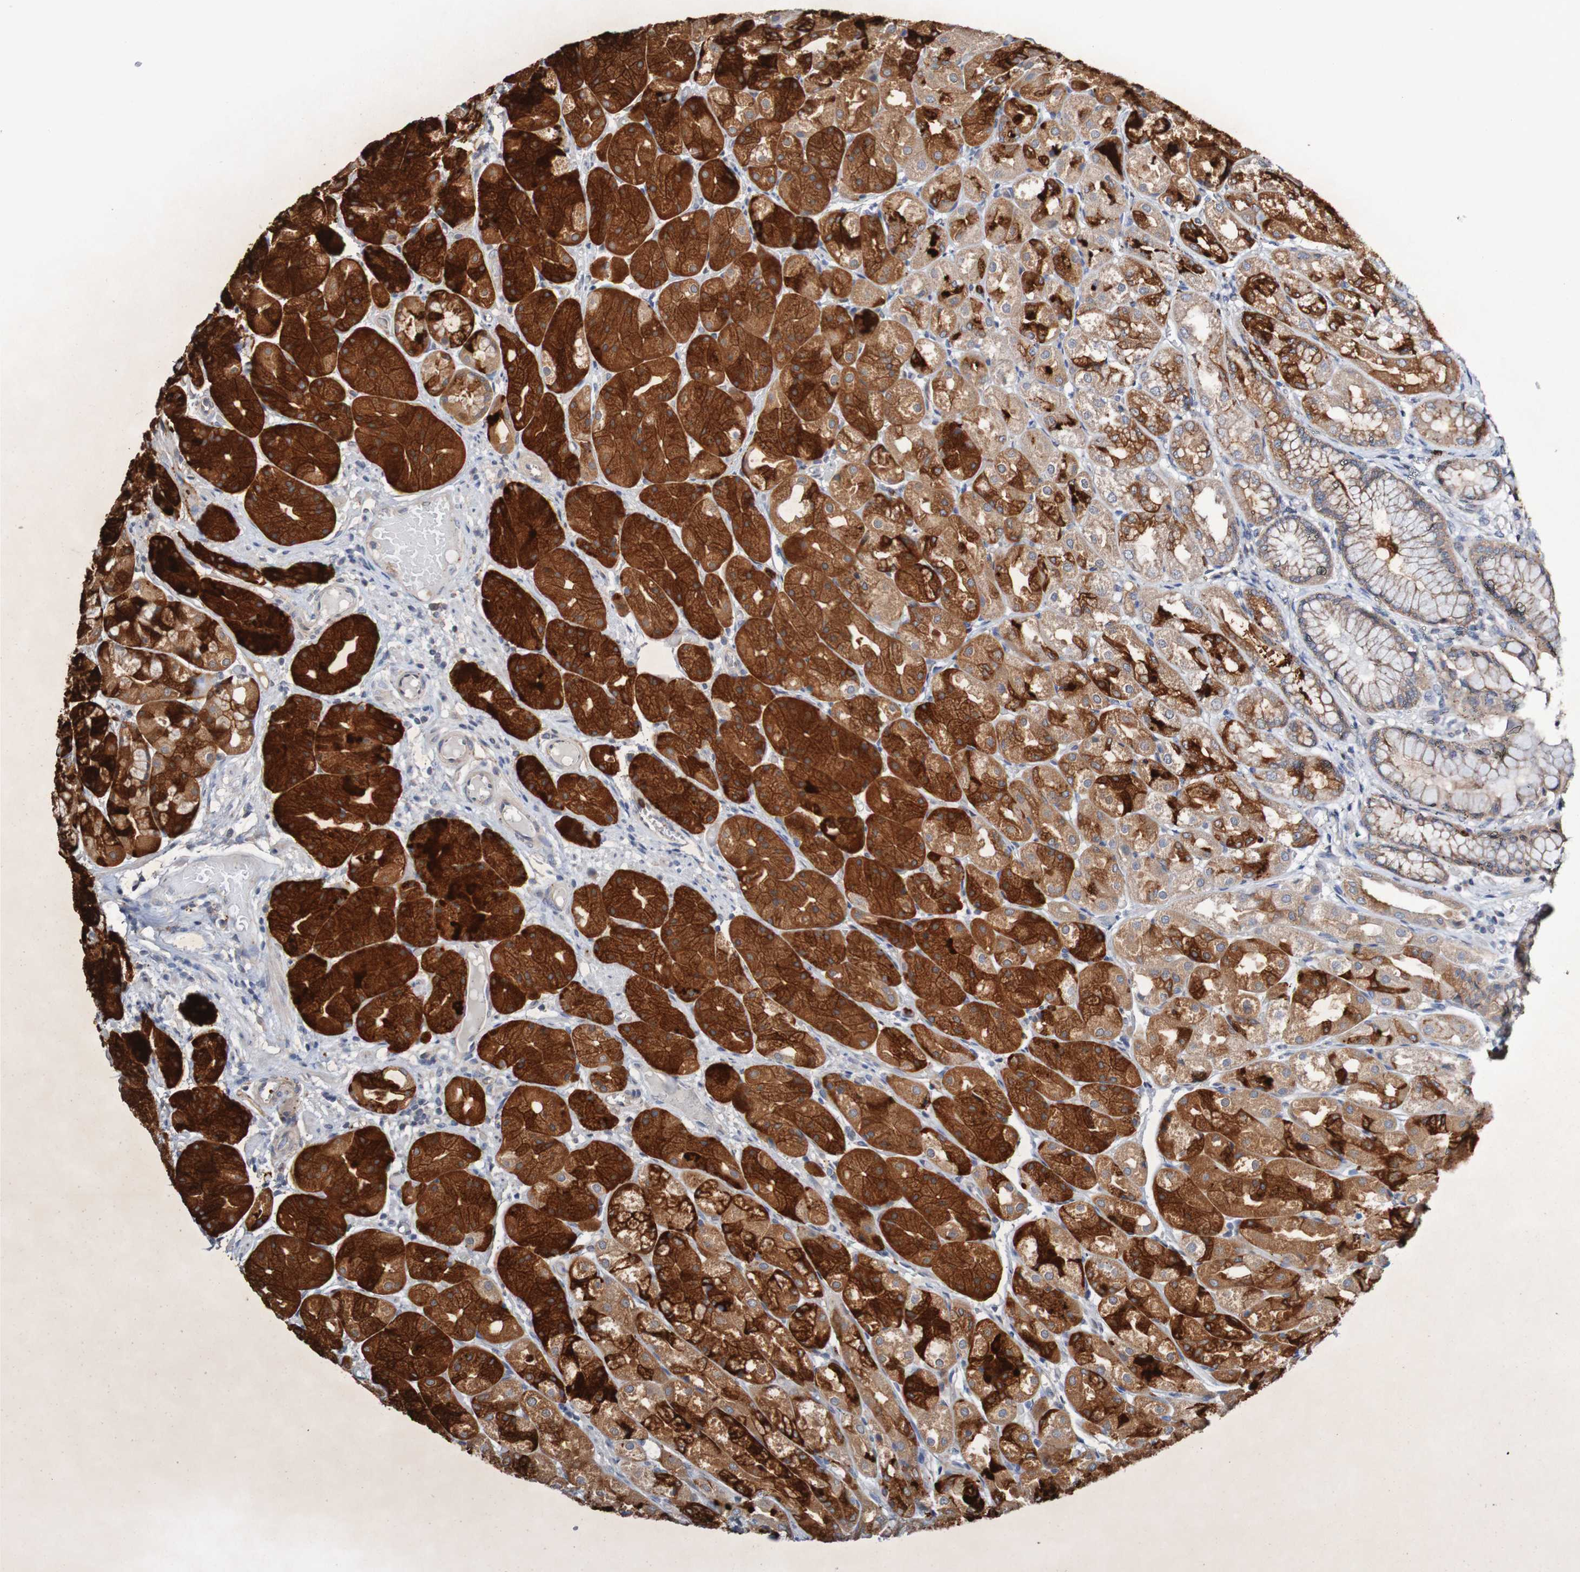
{"staining": {"intensity": "strong", "quantity": ">75%", "location": "cytoplasmic/membranous"}, "tissue": "stomach", "cell_type": "Glandular cells", "image_type": "normal", "snomed": [{"axis": "morphology", "description": "Normal tissue, NOS"}, {"axis": "topography", "description": "Stomach, upper"}], "caption": "Strong cytoplasmic/membranous protein staining is present in approximately >75% of glandular cells in stomach. (DAB IHC, brown staining for protein, blue staining for nuclei).", "gene": "ST8SIA6", "patient": {"sex": "male", "age": 72}}